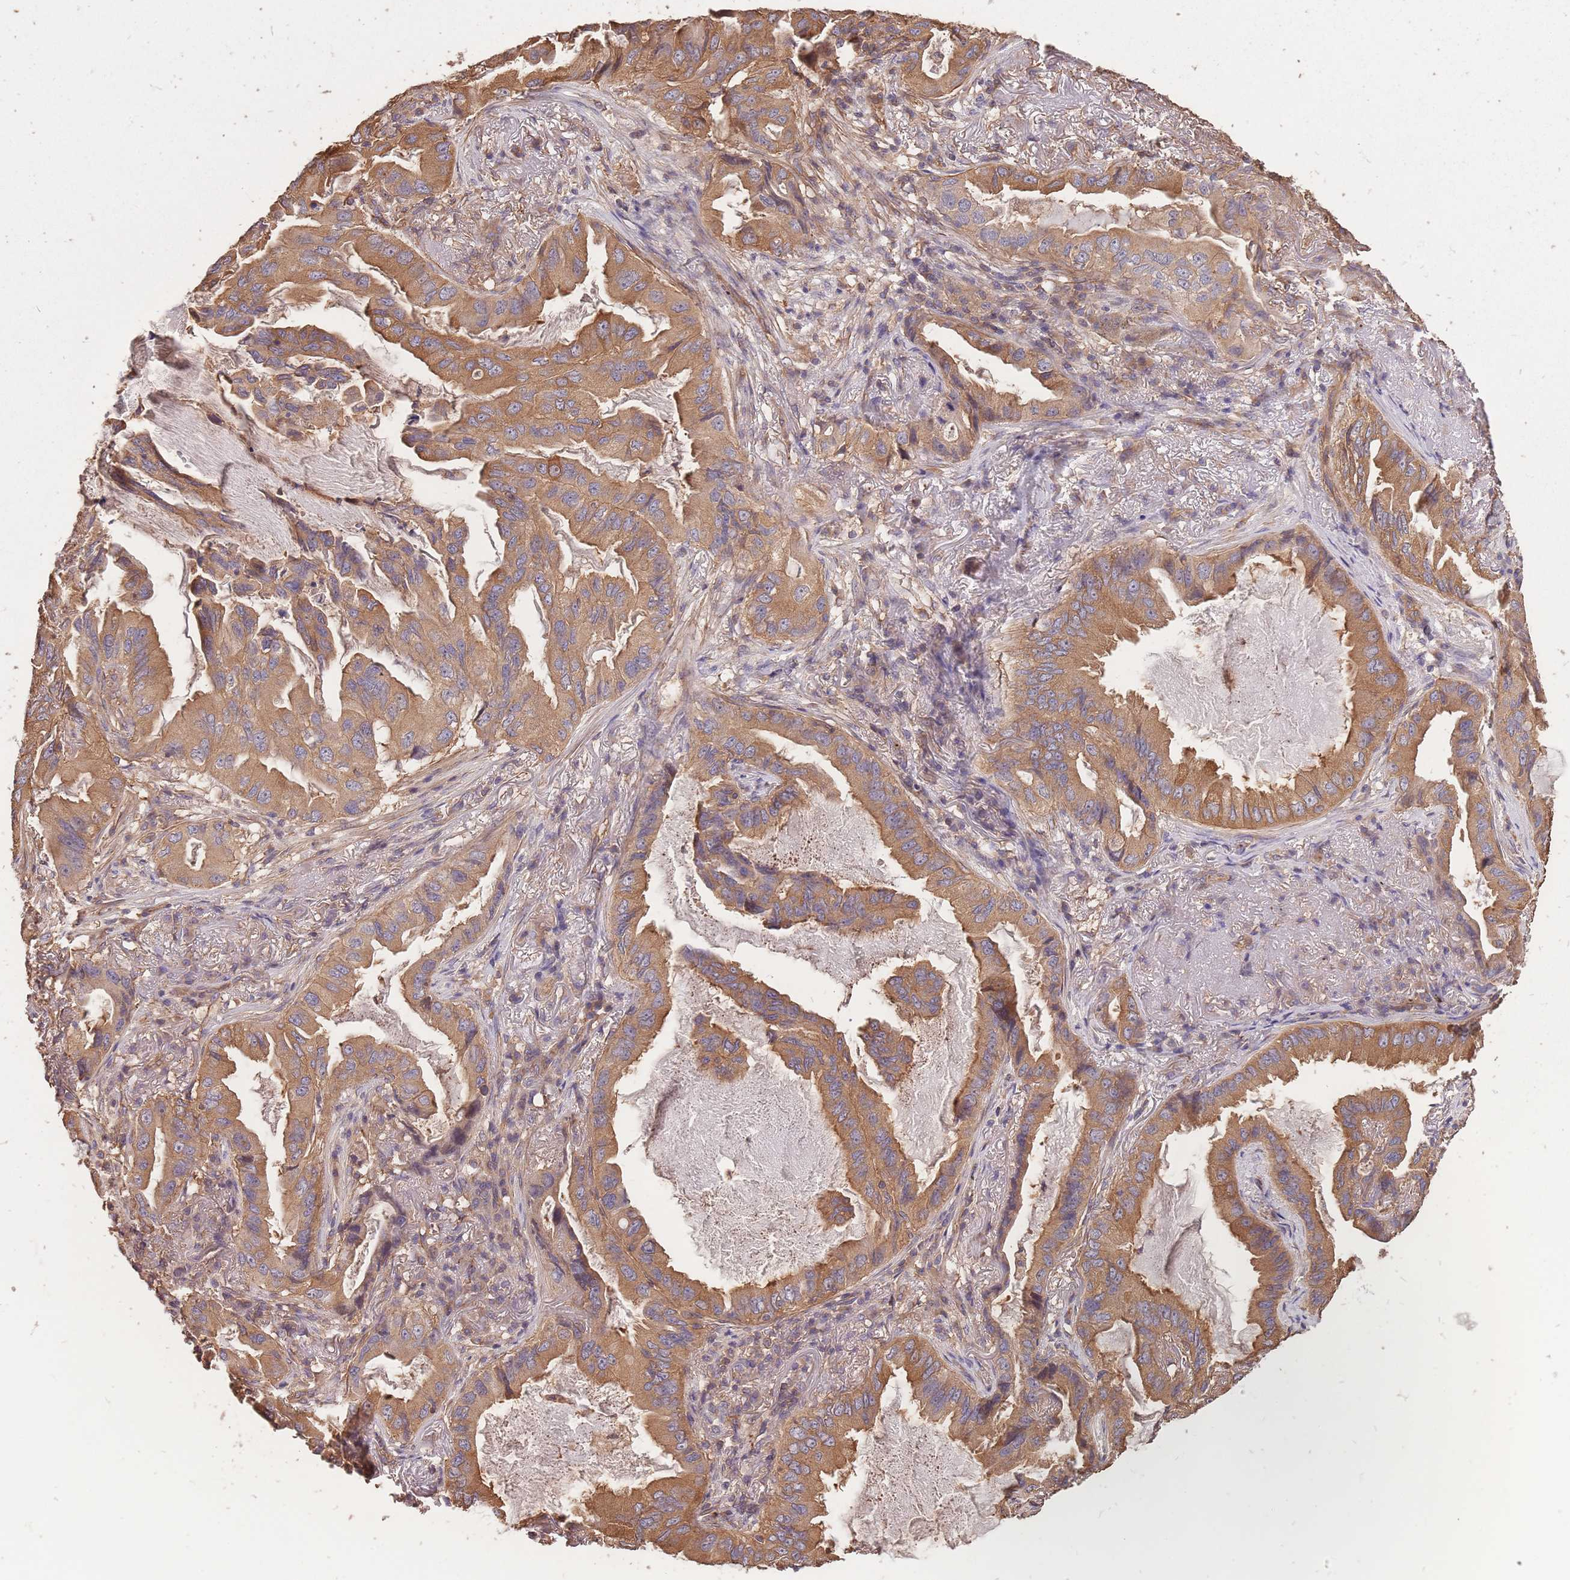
{"staining": {"intensity": "moderate", "quantity": ">75%", "location": "cytoplasmic/membranous"}, "tissue": "lung cancer", "cell_type": "Tumor cells", "image_type": "cancer", "snomed": [{"axis": "morphology", "description": "Adenocarcinoma, NOS"}, {"axis": "topography", "description": "Lung"}], "caption": "Human adenocarcinoma (lung) stained with a protein marker shows moderate staining in tumor cells.", "gene": "ARMH3", "patient": {"sex": "female", "age": 69}}